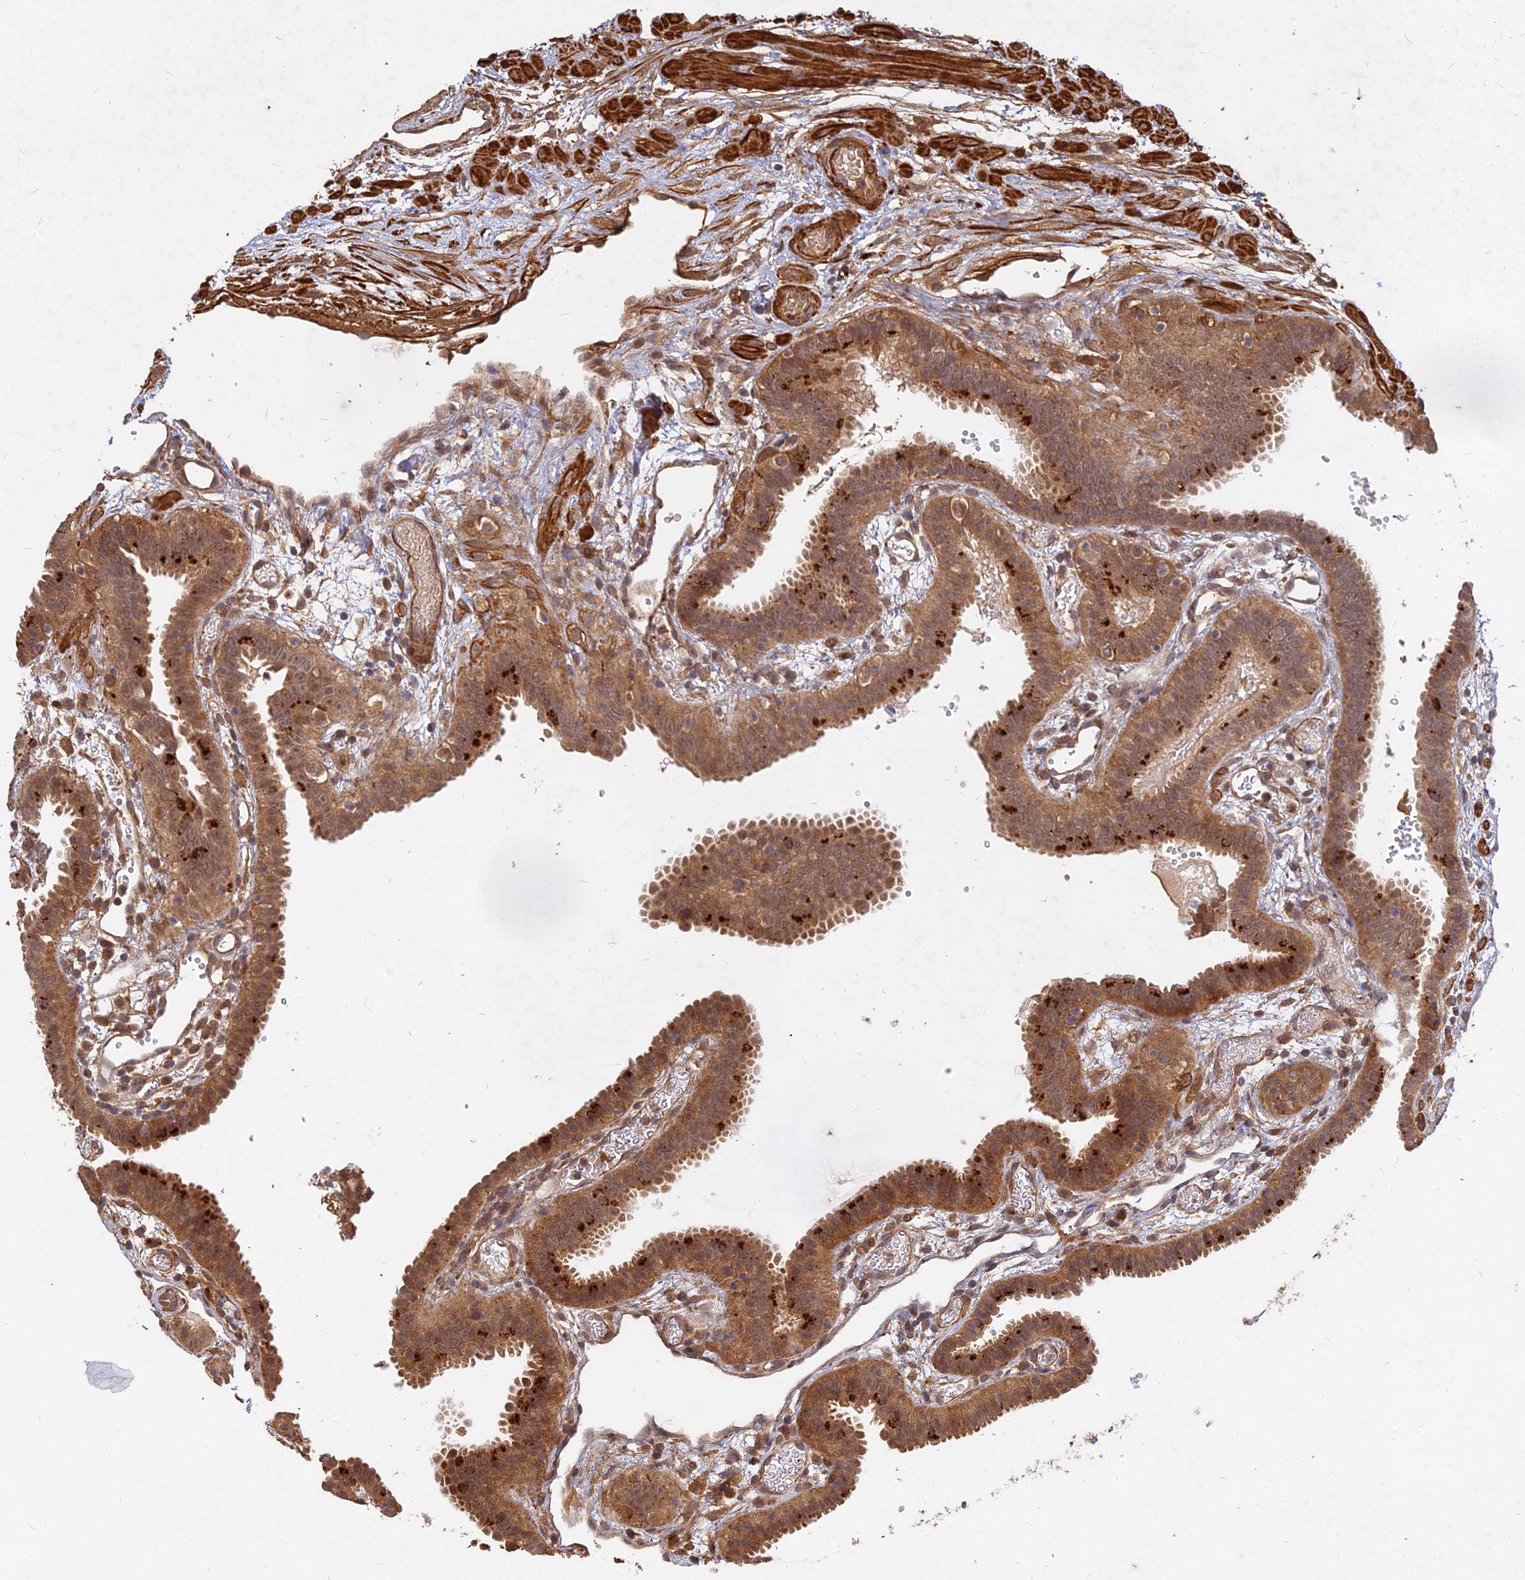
{"staining": {"intensity": "moderate", "quantity": ">75%", "location": "cytoplasmic/membranous"}, "tissue": "fallopian tube", "cell_type": "Glandular cells", "image_type": "normal", "snomed": [{"axis": "morphology", "description": "Normal tissue, NOS"}, {"axis": "topography", "description": "Fallopian tube"}], "caption": "Glandular cells reveal medium levels of moderate cytoplasmic/membranous staining in approximately >75% of cells in unremarkable fallopian tube.", "gene": "UBE2W", "patient": {"sex": "female", "age": 37}}